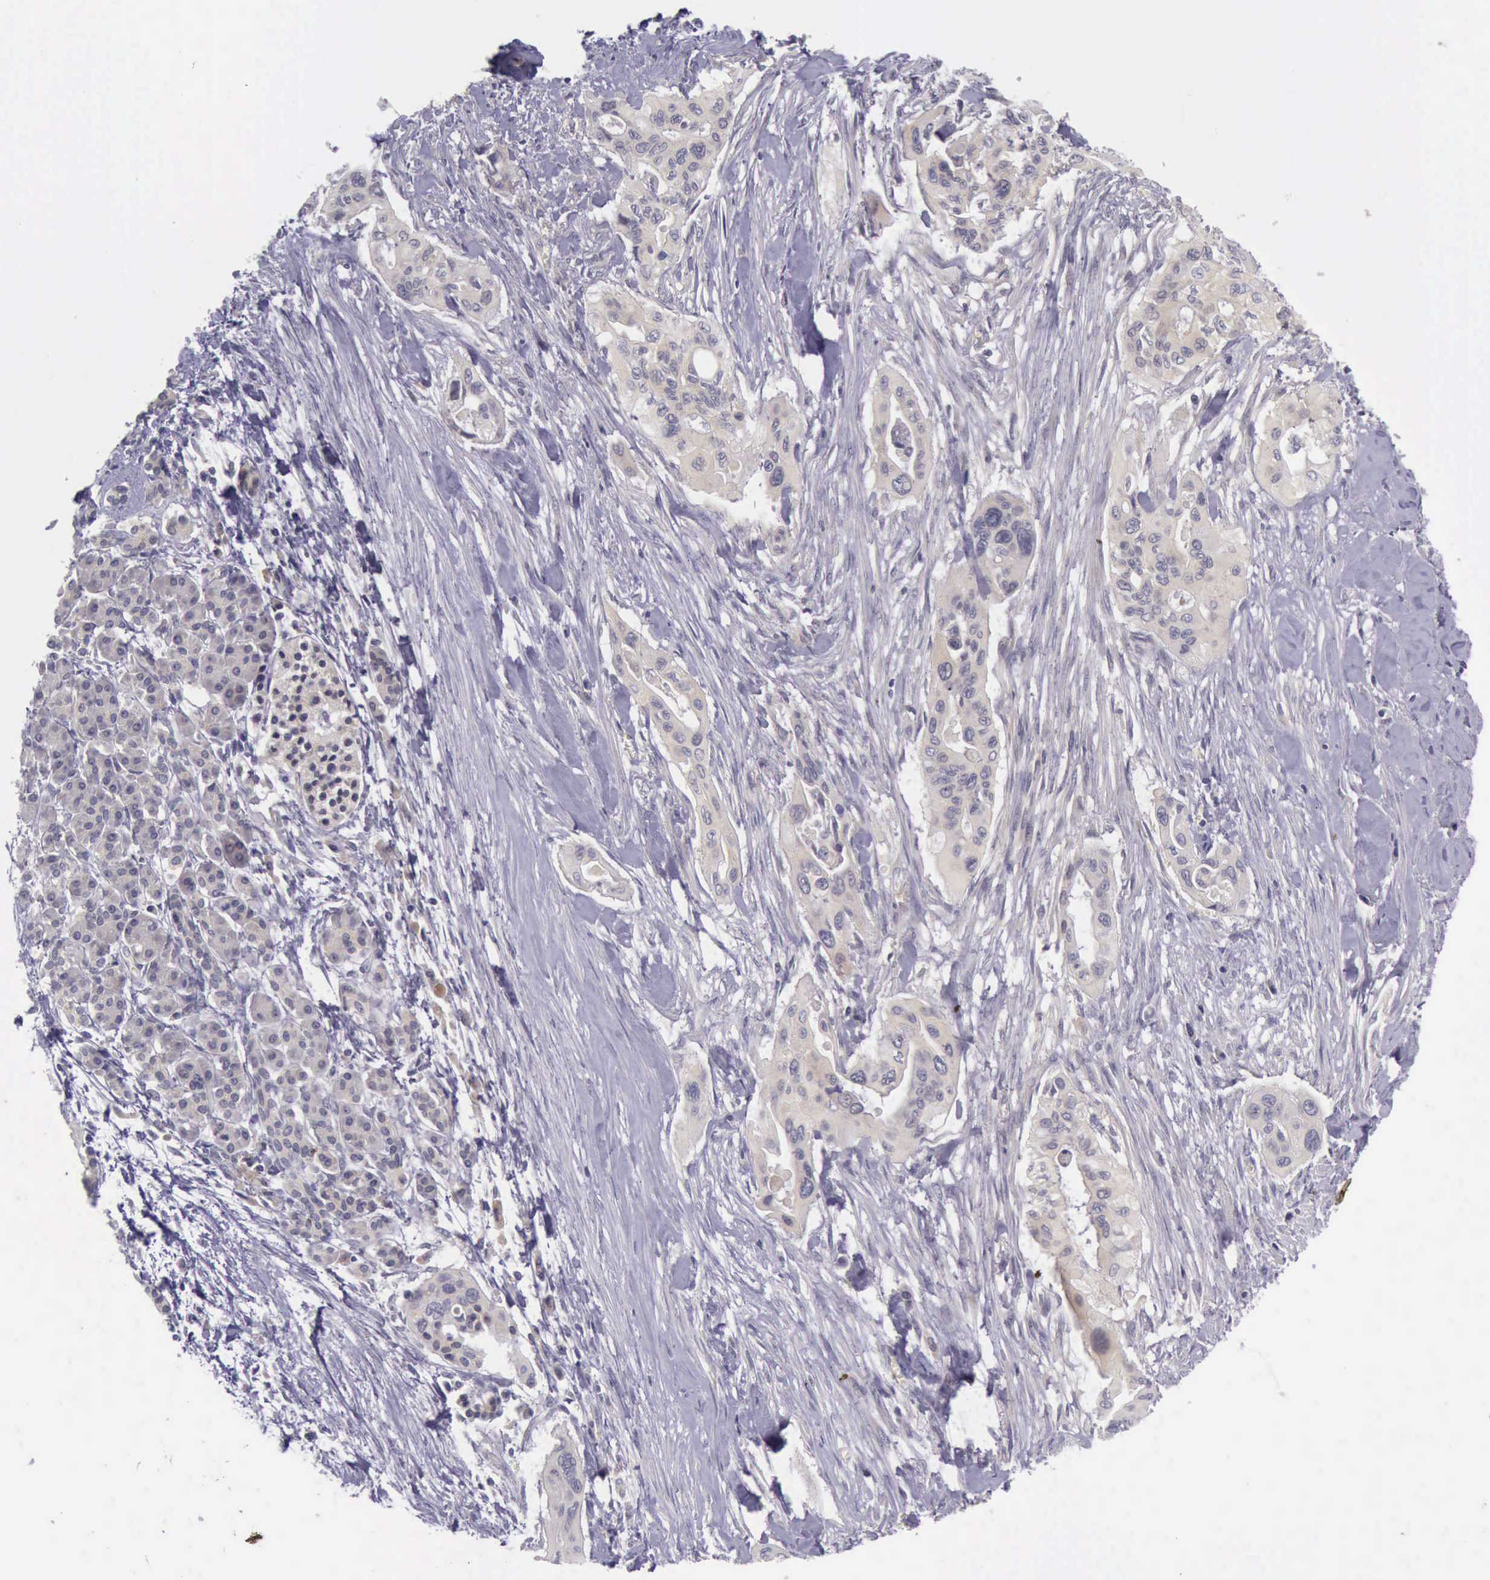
{"staining": {"intensity": "weak", "quantity": ">75%", "location": "cytoplasmic/membranous"}, "tissue": "pancreatic cancer", "cell_type": "Tumor cells", "image_type": "cancer", "snomed": [{"axis": "morphology", "description": "Adenocarcinoma, NOS"}, {"axis": "topography", "description": "Pancreas"}], "caption": "IHC (DAB) staining of pancreatic cancer exhibits weak cytoplasmic/membranous protein staining in about >75% of tumor cells.", "gene": "ARNT2", "patient": {"sex": "male", "age": 77}}